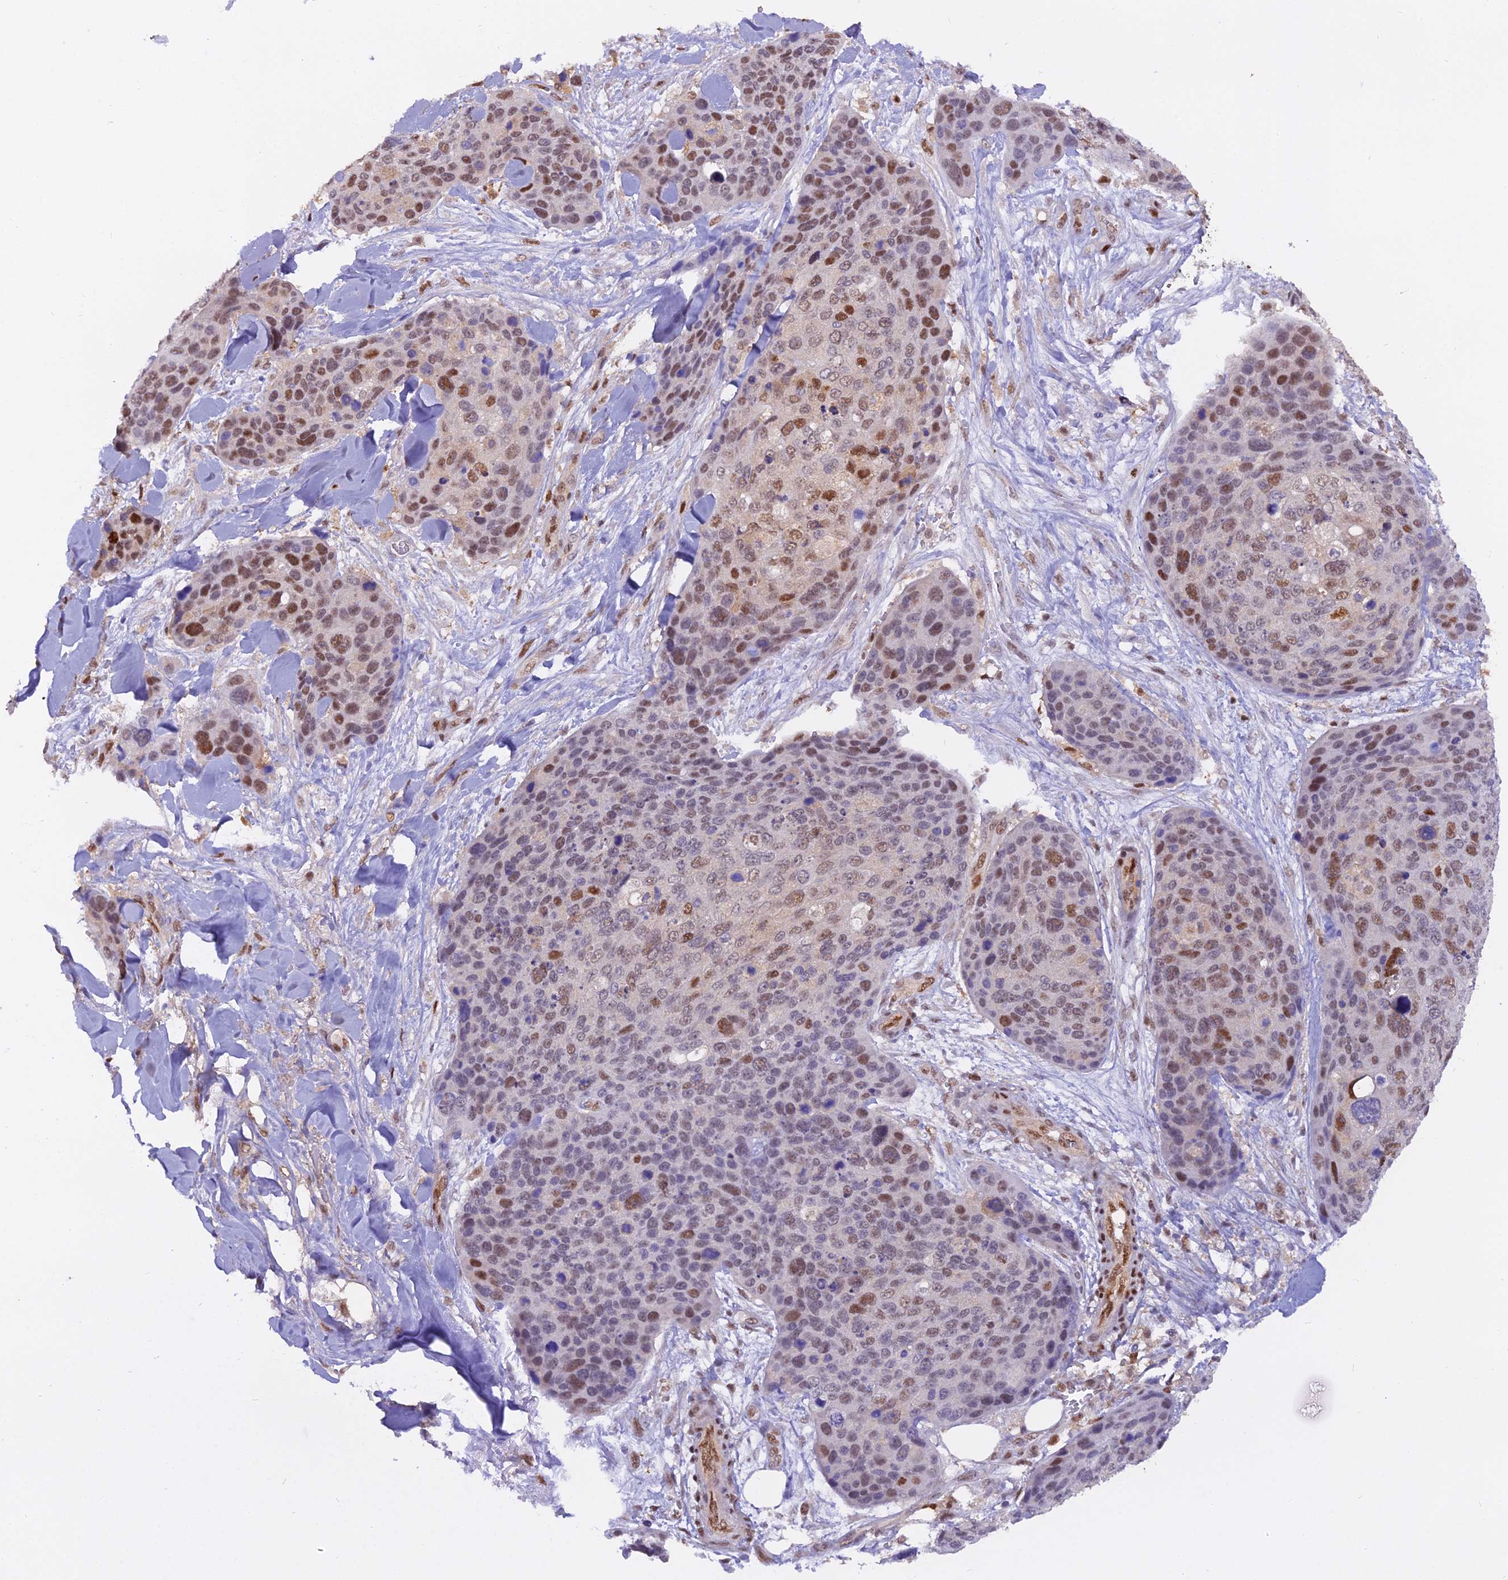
{"staining": {"intensity": "moderate", "quantity": "25%-75%", "location": "nuclear"}, "tissue": "skin cancer", "cell_type": "Tumor cells", "image_type": "cancer", "snomed": [{"axis": "morphology", "description": "Basal cell carcinoma"}, {"axis": "topography", "description": "Skin"}], "caption": "High-magnification brightfield microscopy of skin cancer (basal cell carcinoma) stained with DAB (brown) and counterstained with hematoxylin (blue). tumor cells exhibit moderate nuclear staining is seen in about25%-75% of cells.", "gene": "NPEPL1", "patient": {"sex": "female", "age": 74}}